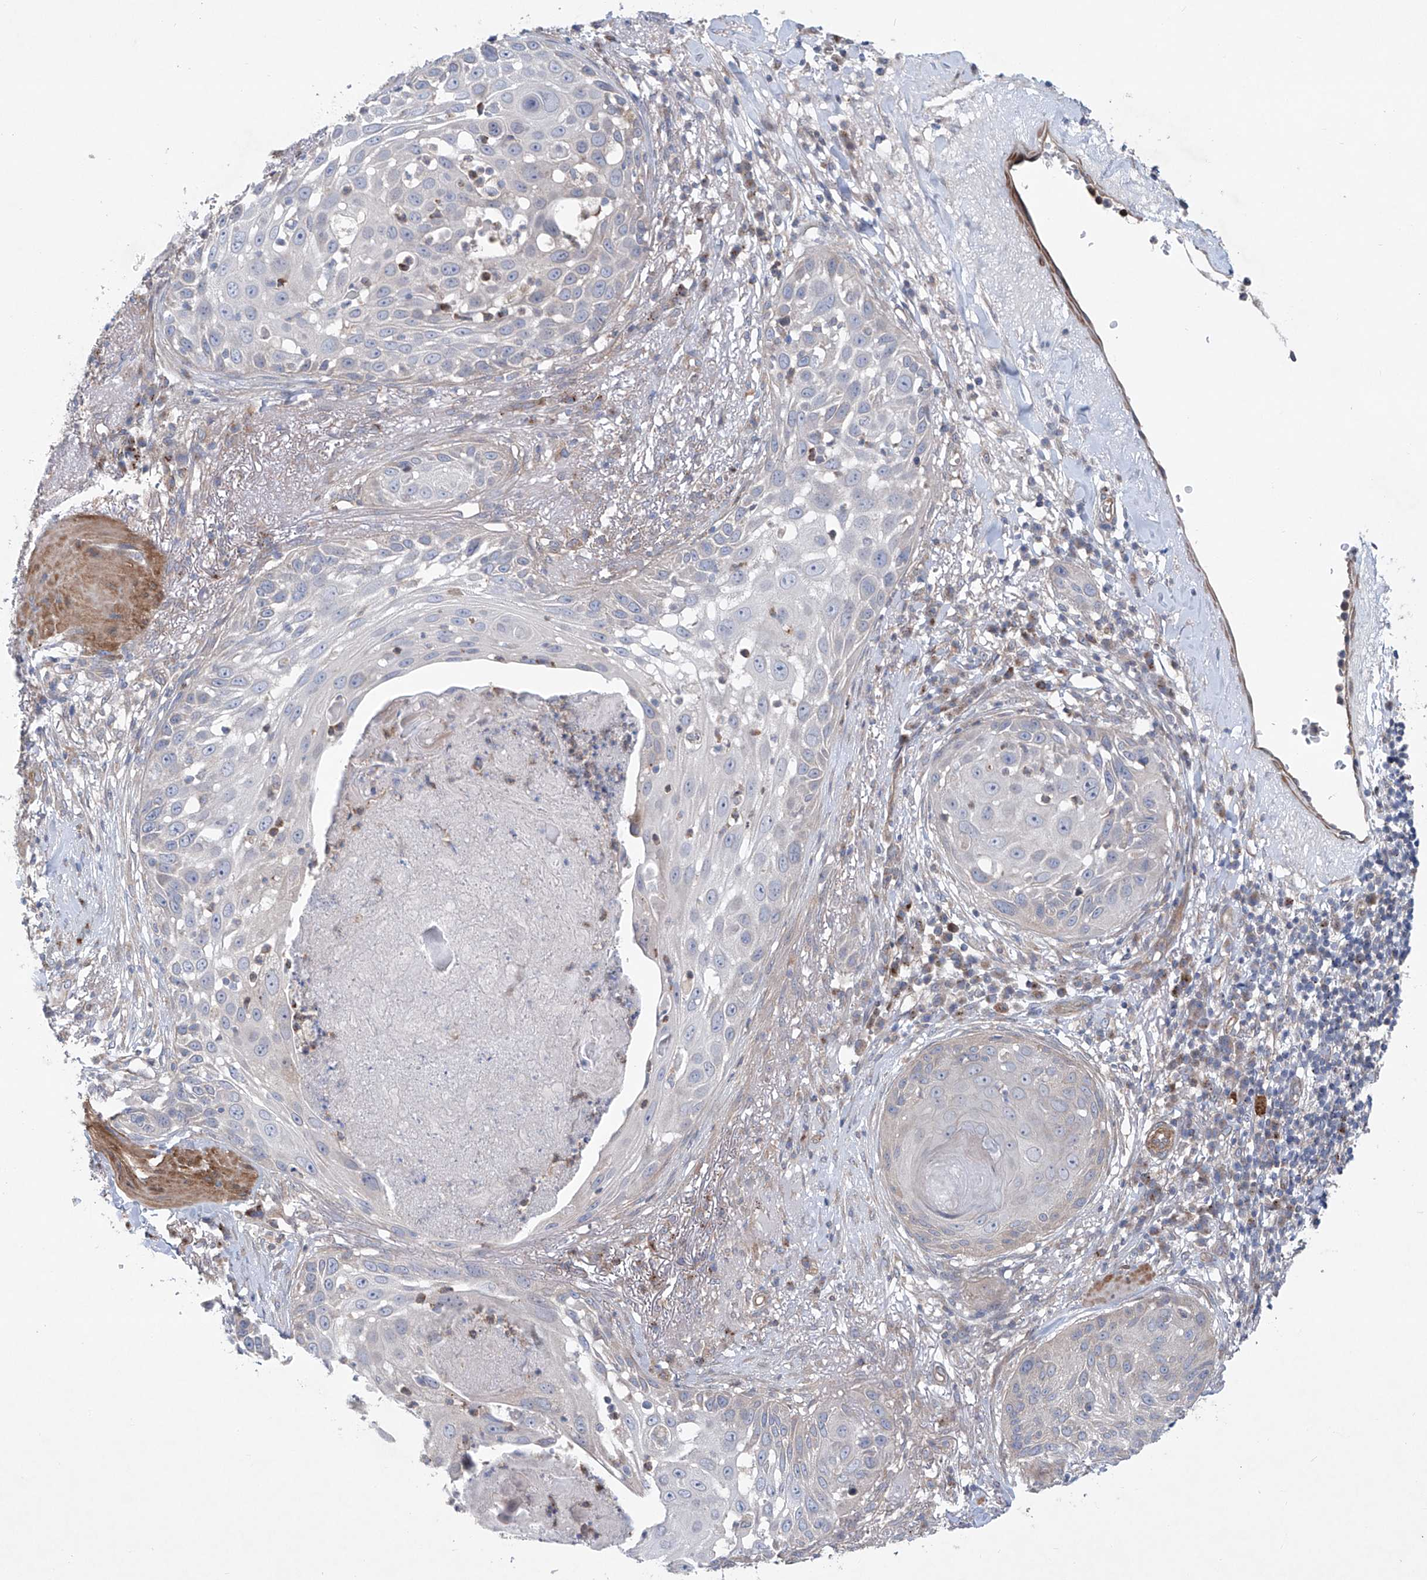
{"staining": {"intensity": "negative", "quantity": "none", "location": "none"}, "tissue": "skin cancer", "cell_type": "Tumor cells", "image_type": "cancer", "snomed": [{"axis": "morphology", "description": "Squamous cell carcinoma, NOS"}, {"axis": "topography", "description": "Skin"}], "caption": "IHC of human skin squamous cell carcinoma displays no positivity in tumor cells.", "gene": "KLC4", "patient": {"sex": "female", "age": 44}}